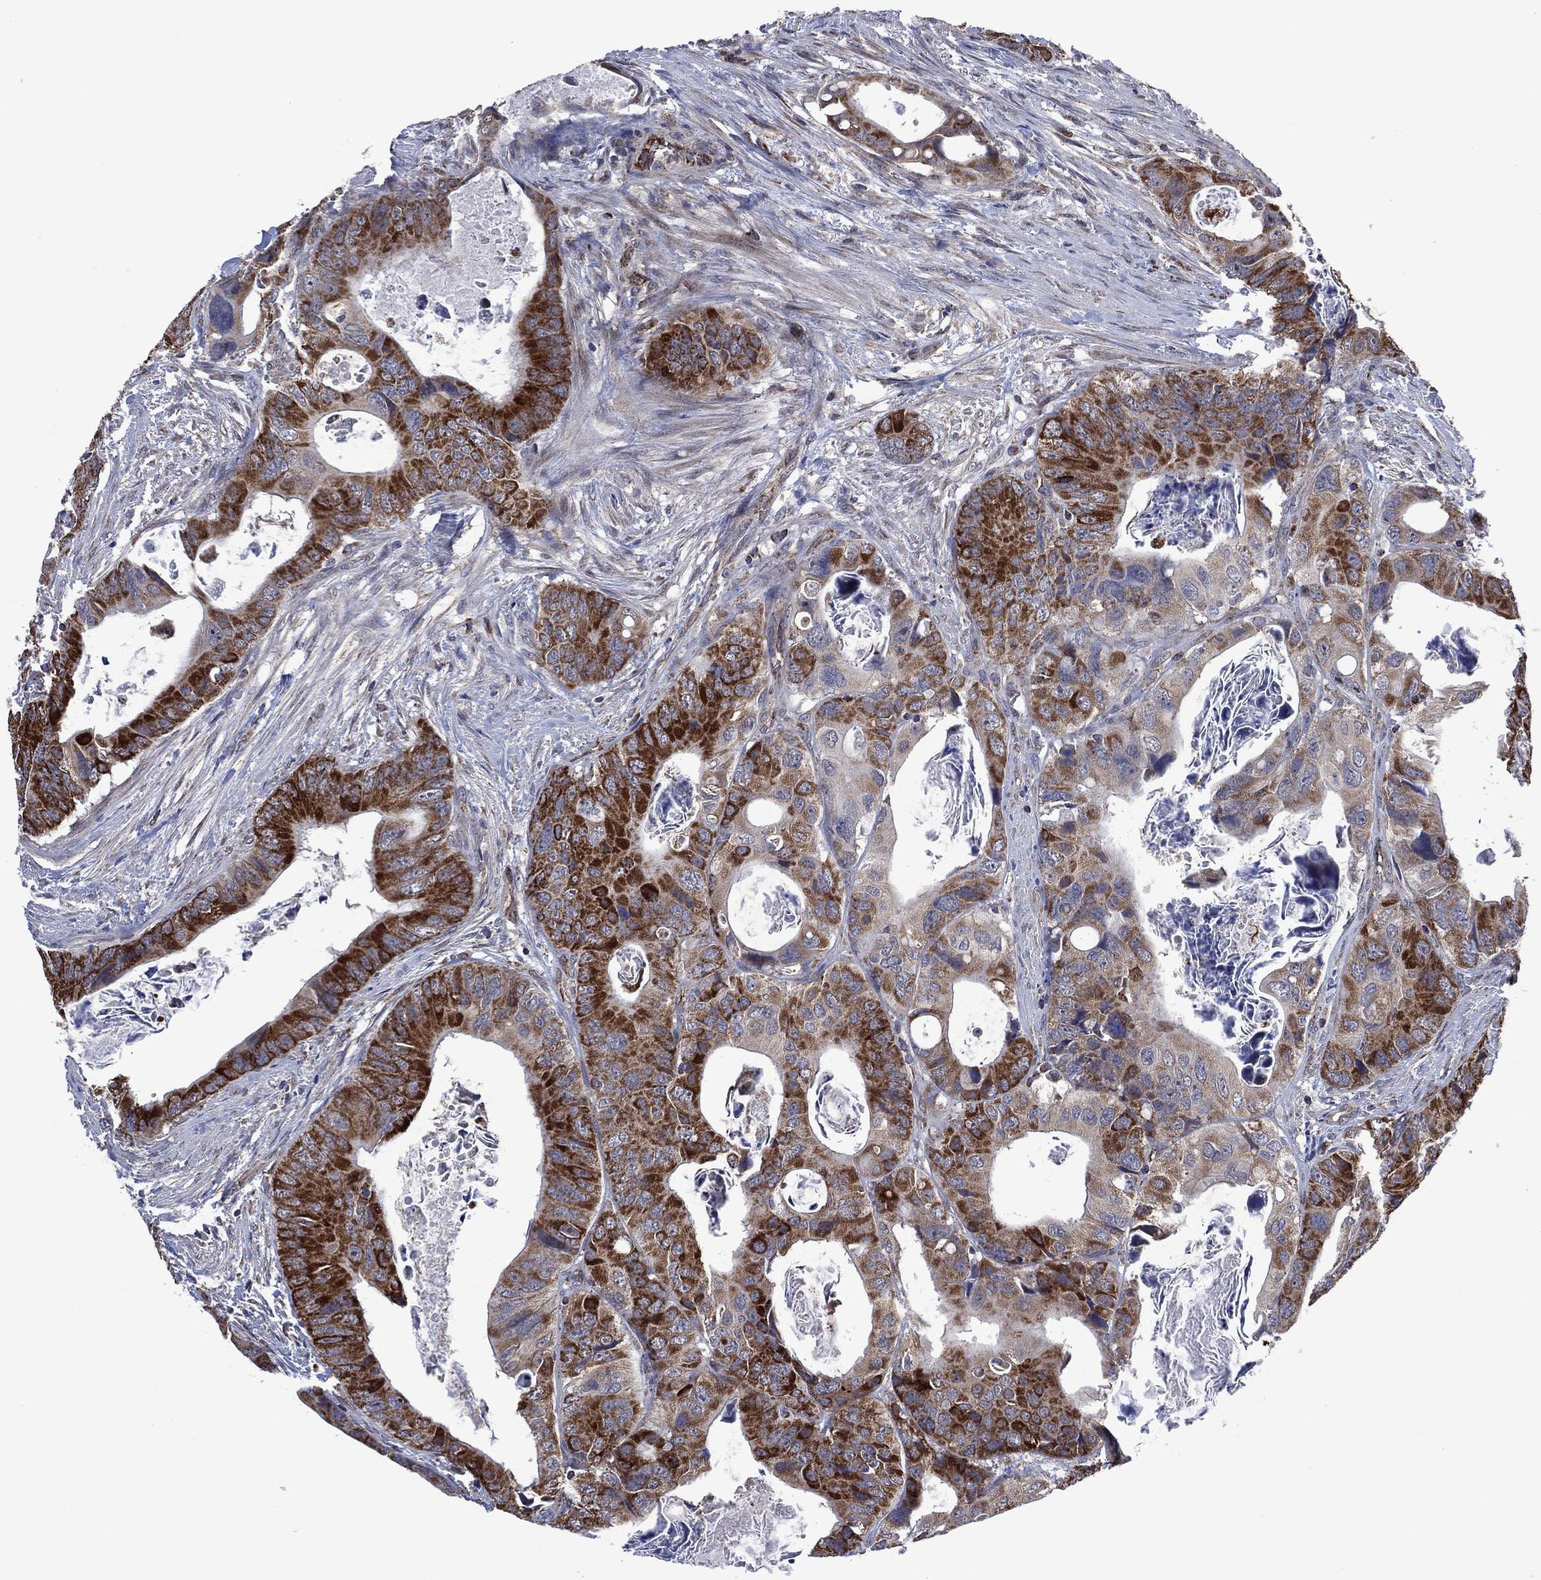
{"staining": {"intensity": "strong", "quantity": "25%-75%", "location": "cytoplasmic/membranous"}, "tissue": "colorectal cancer", "cell_type": "Tumor cells", "image_type": "cancer", "snomed": [{"axis": "morphology", "description": "Adenocarcinoma, NOS"}, {"axis": "topography", "description": "Rectum"}], "caption": "Adenocarcinoma (colorectal) tissue reveals strong cytoplasmic/membranous expression in about 25%-75% of tumor cells", "gene": "HTD2", "patient": {"sex": "male", "age": 64}}